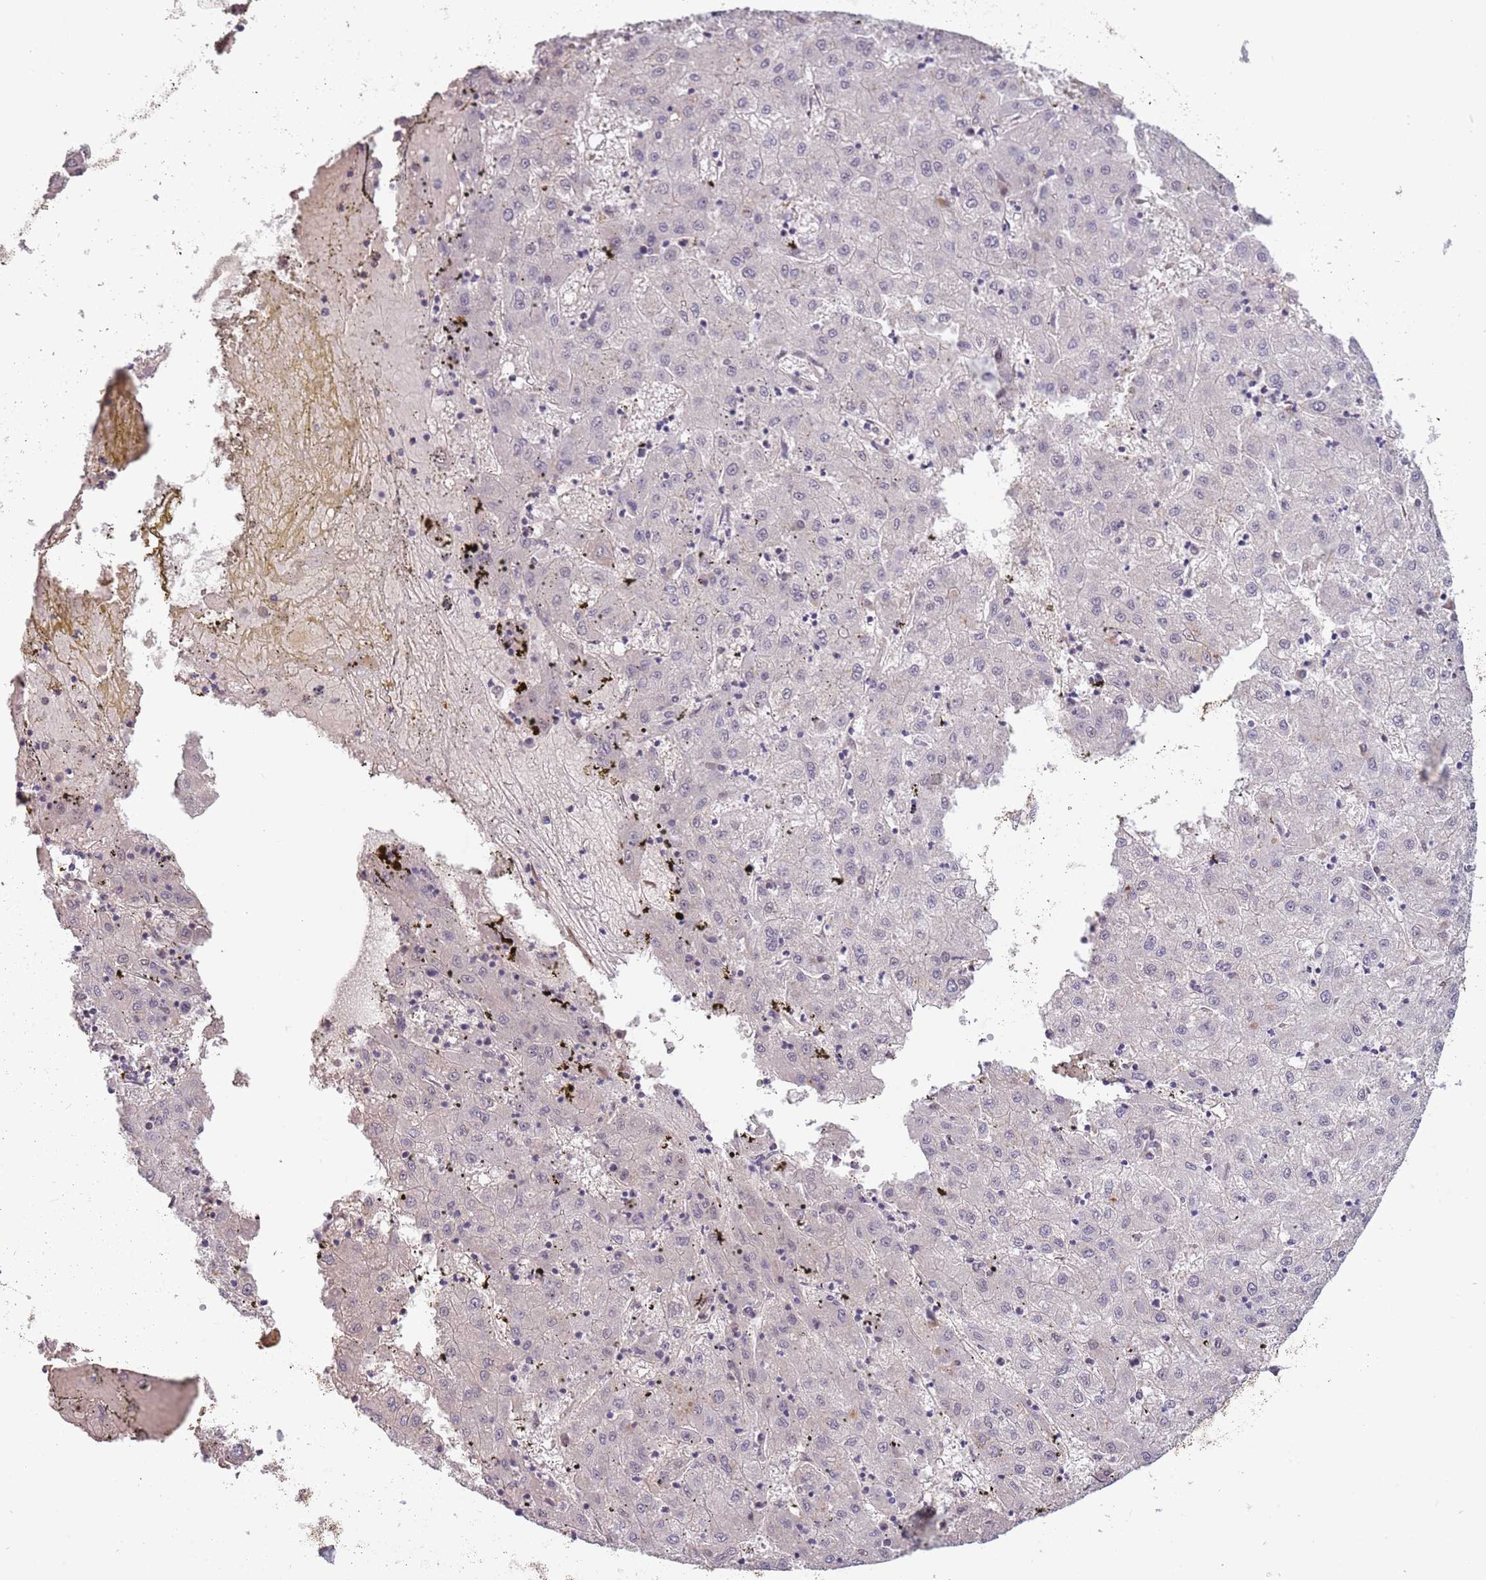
{"staining": {"intensity": "negative", "quantity": "none", "location": "none"}, "tissue": "liver cancer", "cell_type": "Tumor cells", "image_type": "cancer", "snomed": [{"axis": "morphology", "description": "Carcinoma, Hepatocellular, NOS"}, {"axis": "topography", "description": "Liver"}], "caption": "Liver cancer was stained to show a protein in brown. There is no significant positivity in tumor cells. Brightfield microscopy of immunohistochemistry stained with DAB (brown) and hematoxylin (blue), captured at high magnification.", "gene": "ZBTB7A", "patient": {"sex": "male", "age": 72}}